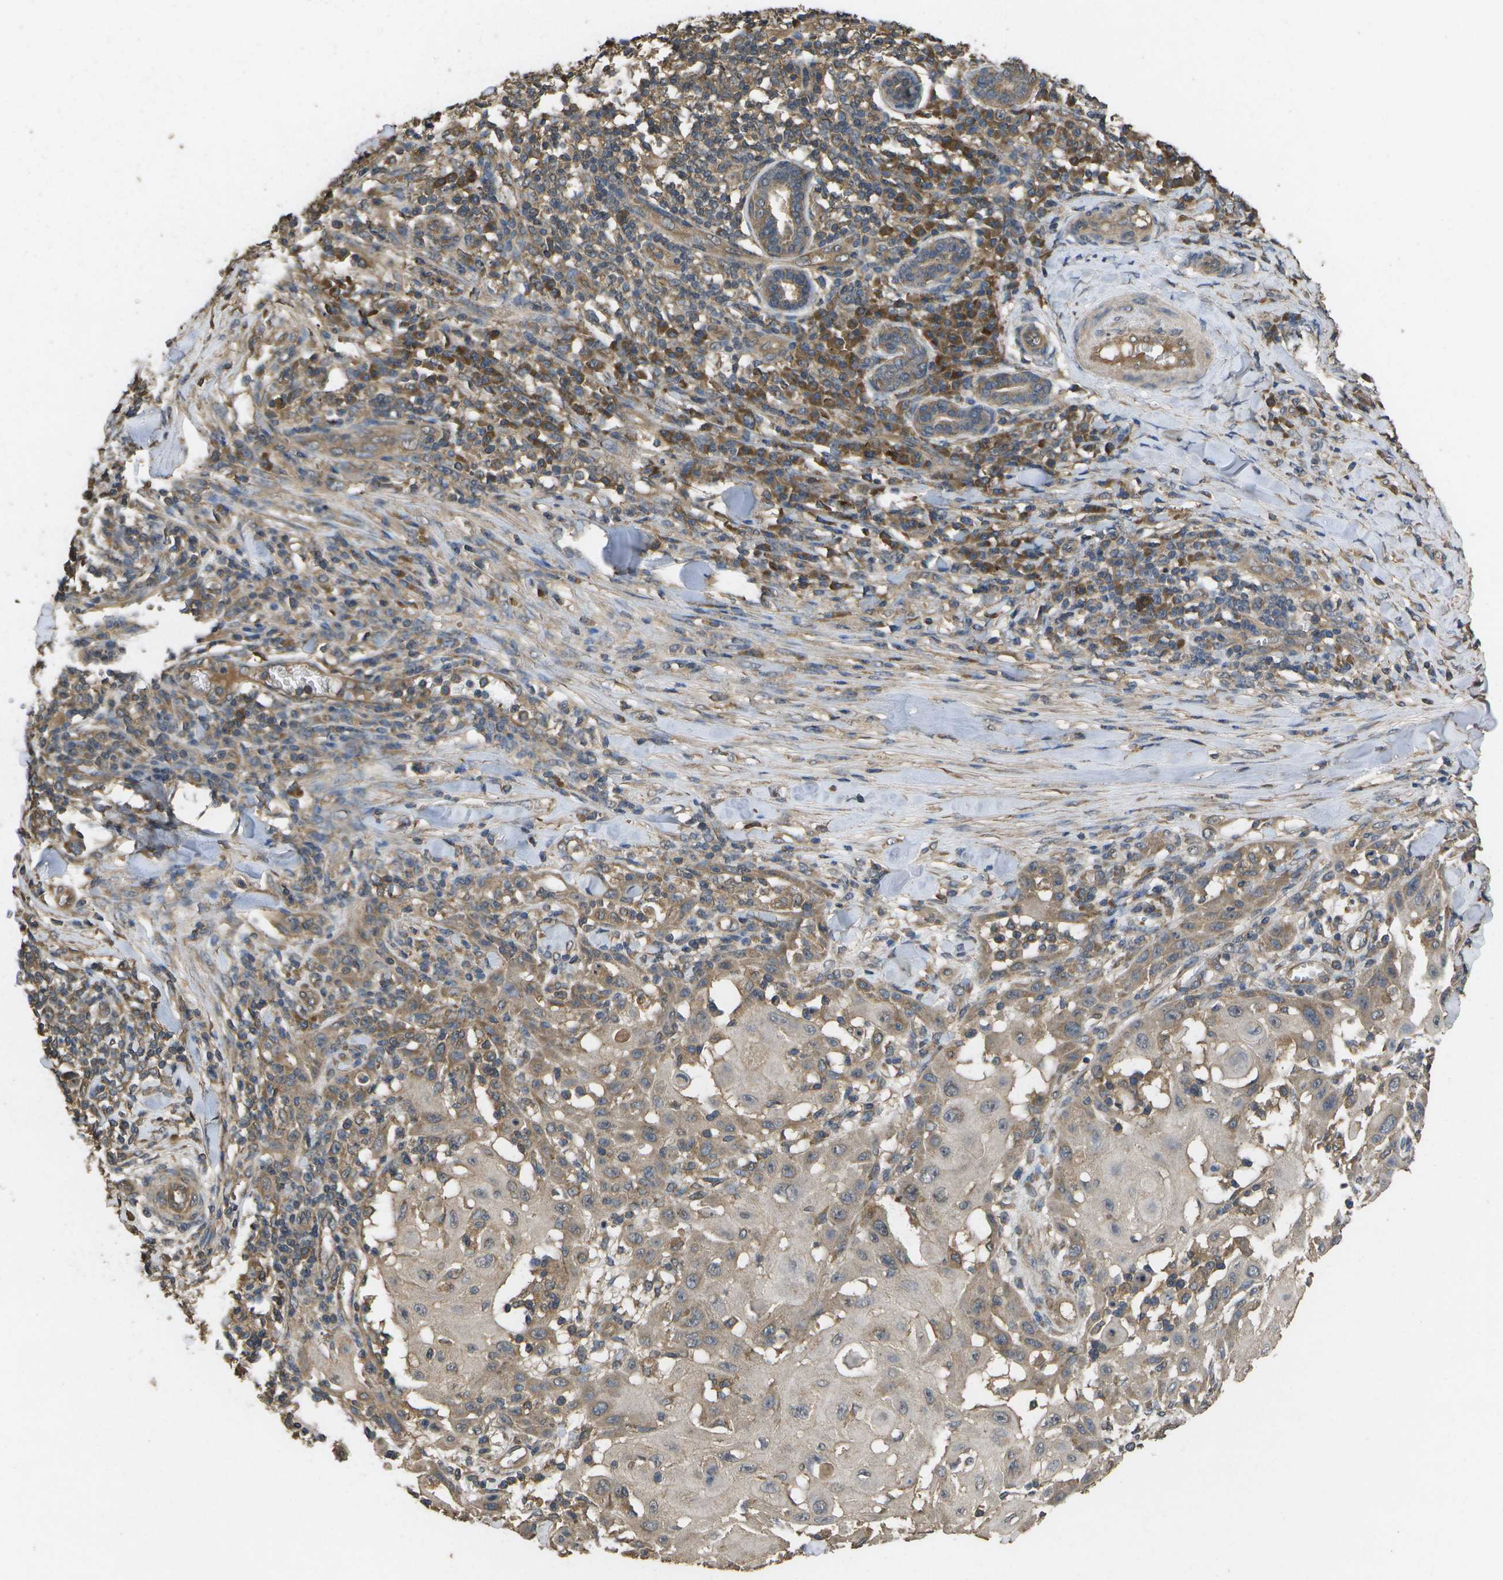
{"staining": {"intensity": "weak", "quantity": ">75%", "location": "cytoplasmic/membranous"}, "tissue": "skin cancer", "cell_type": "Tumor cells", "image_type": "cancer", "snomed": [{"axis": "morphology", "description": "Squamous cell carcinoma, NOS"}, {"axis": "topography", "description": "Skin"}], "caption": "Skin squamous cell carcinoma stained with DAB (3,3'-diaminobenzidine) immunohistochemistry (IHC) demonstrates low levels of weak cytoplasmic/membranous positivity in approximately >75% of tumor cells. Nuclei are stained in blue.", "gene": "SACS", "patient": {"sex": "male", "age": 24}}